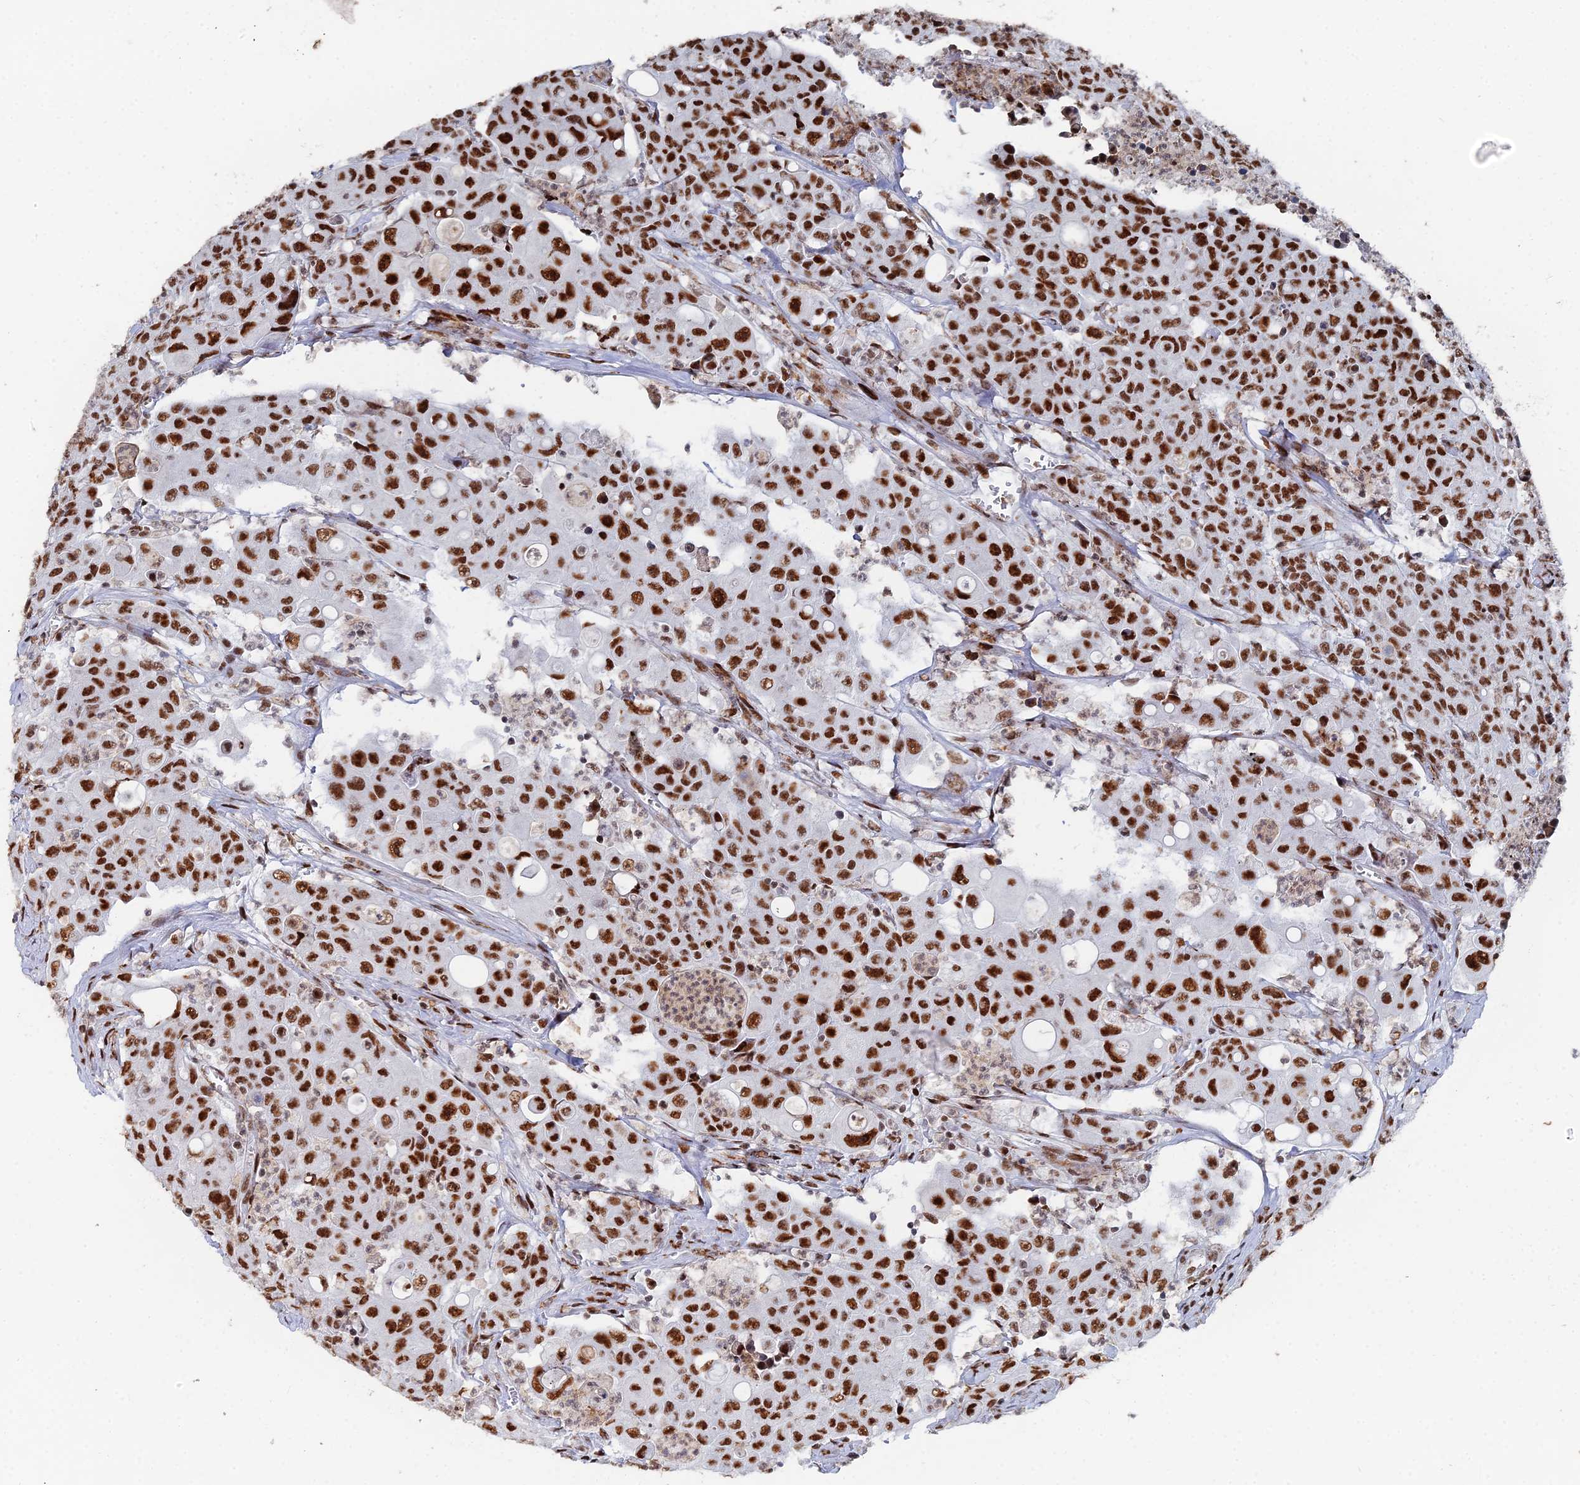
{"staining": {"intensity": "strong", "quantity": ">75%", "location": "nuclear"}, "tissue": "colorectal cancer", "cell_type": "Tumor cells", "image_type": "cancer", "snomed": [{"axis": "morphology", "description": "Adenocarcinoma, NOS"}, {"axis": "topography", "description": "Colon"}], "caption": "Immunohistochemistry (IHC) (DAB) staining of human colorectal cancer (adenocarcinoma) demonstrates strong nuclear protein positivity in about >75% of tumor cells. The protein is stained brown, and the nuclei are stained in blue (DAB IHC with brightfield microscopy, high magnification).", "gene": "GSC2", "patient": {"sex": "male", "age": 51}}